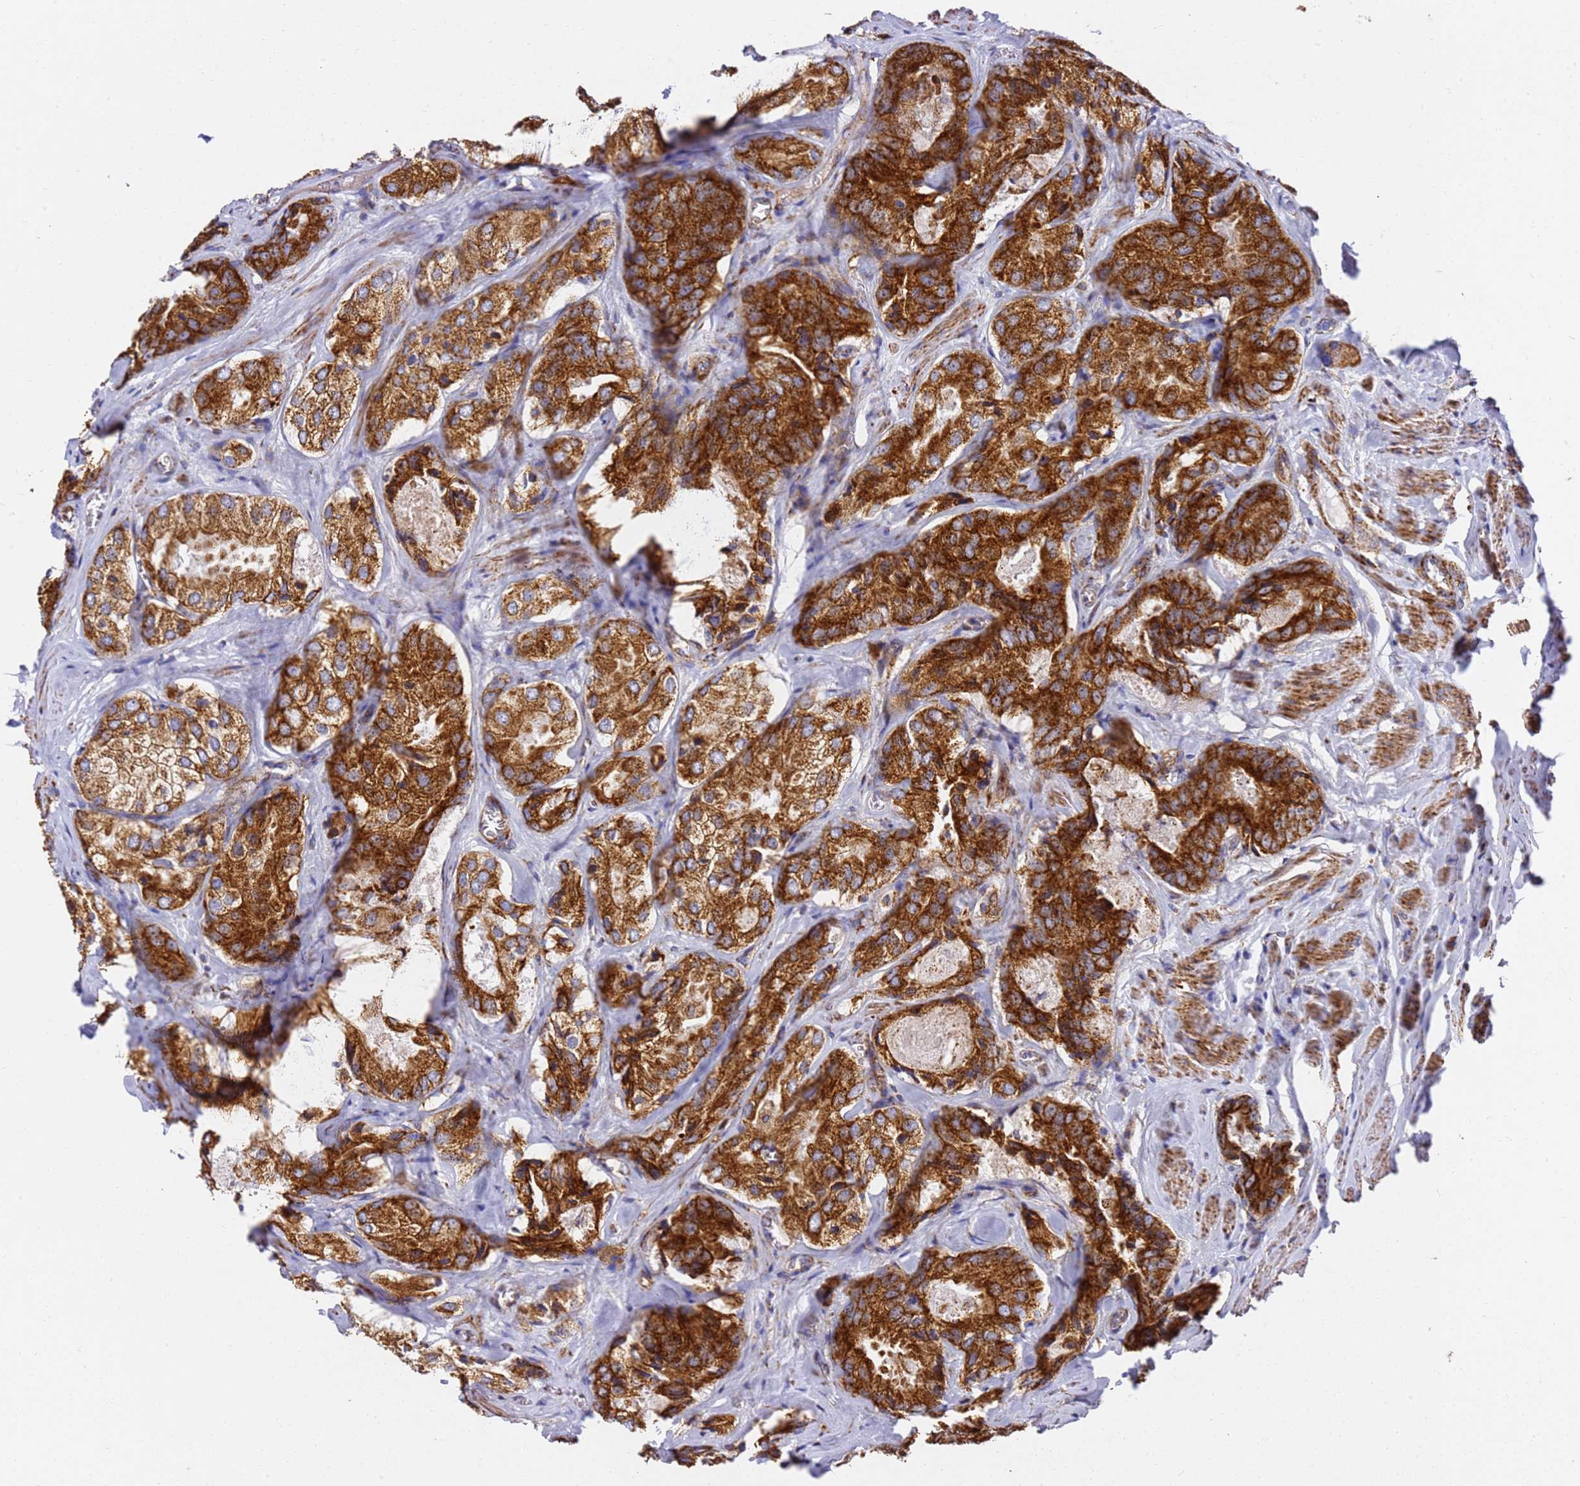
{"staining": {"intensity": "strong", "quantity": ">75%", "location": "cytoplasmic/membranous"}, "tissue": "prostate cancer", "cell_type": "Tumor cells", "image_type": "cancer", "snomed": [{"axis": "morphology", "description": "Adenocarcinoma, Low grade"}, {"axis": "topography", "description": "Prostate"}], "caption": "Tumor cells exhibit high levels of strong cytoplasmic/membranous positivity in about >75% of cells in prostate cancer (low-grade adenocarcinoma).", "gene": "NDUFA3", "patient": {"sex": "male", "age": 68}}